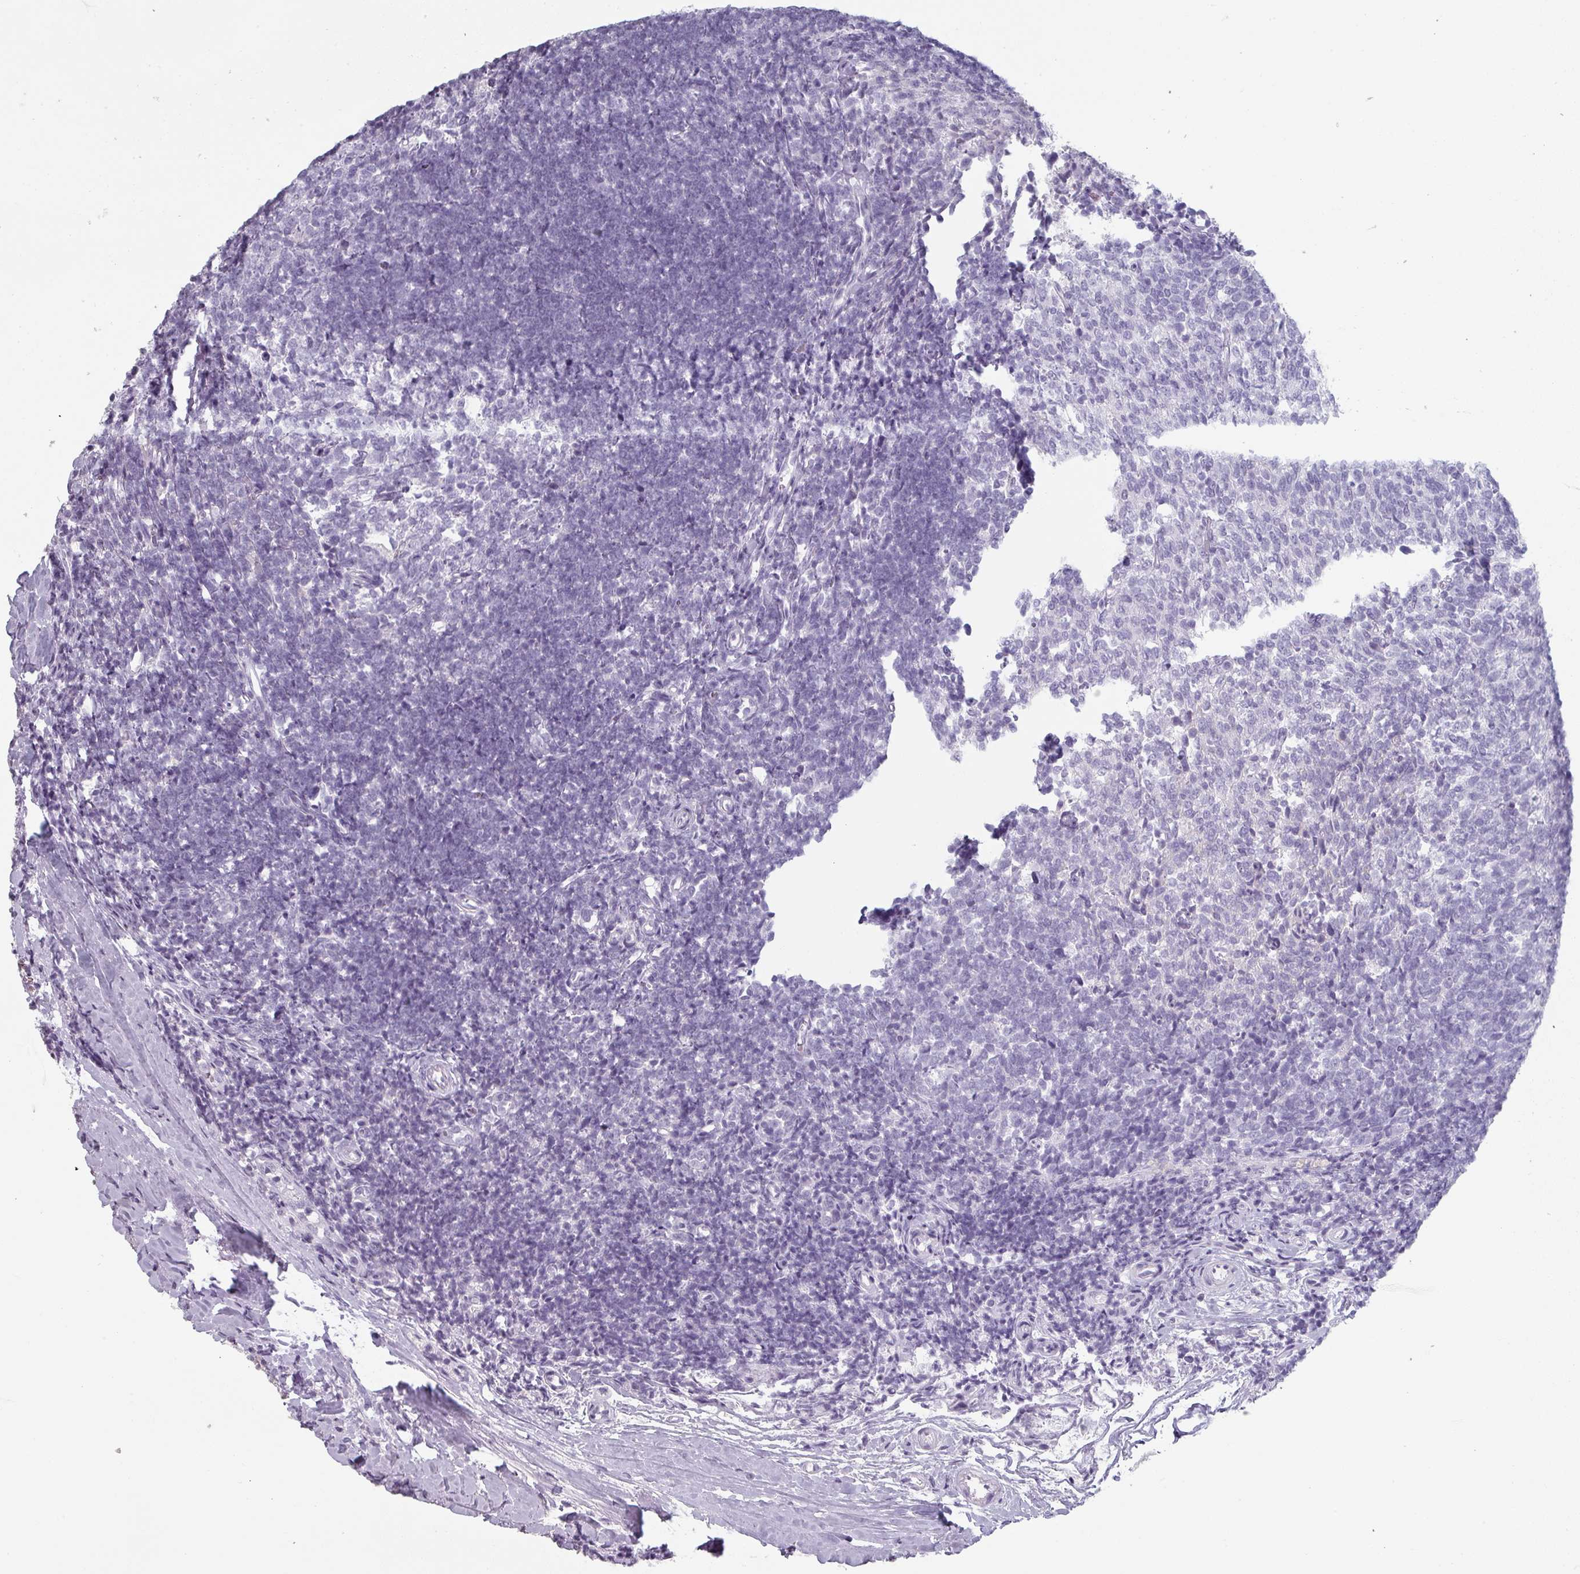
{"staining": {"intensity": "negative", "quantity": "none", "location": "none"}, "tissue": "tonsil", "cell_type": "Germinal center cells", "image_type": "normal", "snomed": [{"axis": "morphology", "description": "Normal tissue, NOS"}, {"axis": "topography", "description": "Tonsil"}], "caption": "An immunohistochemistry (IHC) histopathology image of unremarkable tonsil is shown. There is no staining in germinal center cells of tonsil. (DAB (3,3'-diaminobenzidine) immunohistochemistry, high magnification).", "gene": "SLC35G2", "patient": {"sex": "female", "age": 10}}